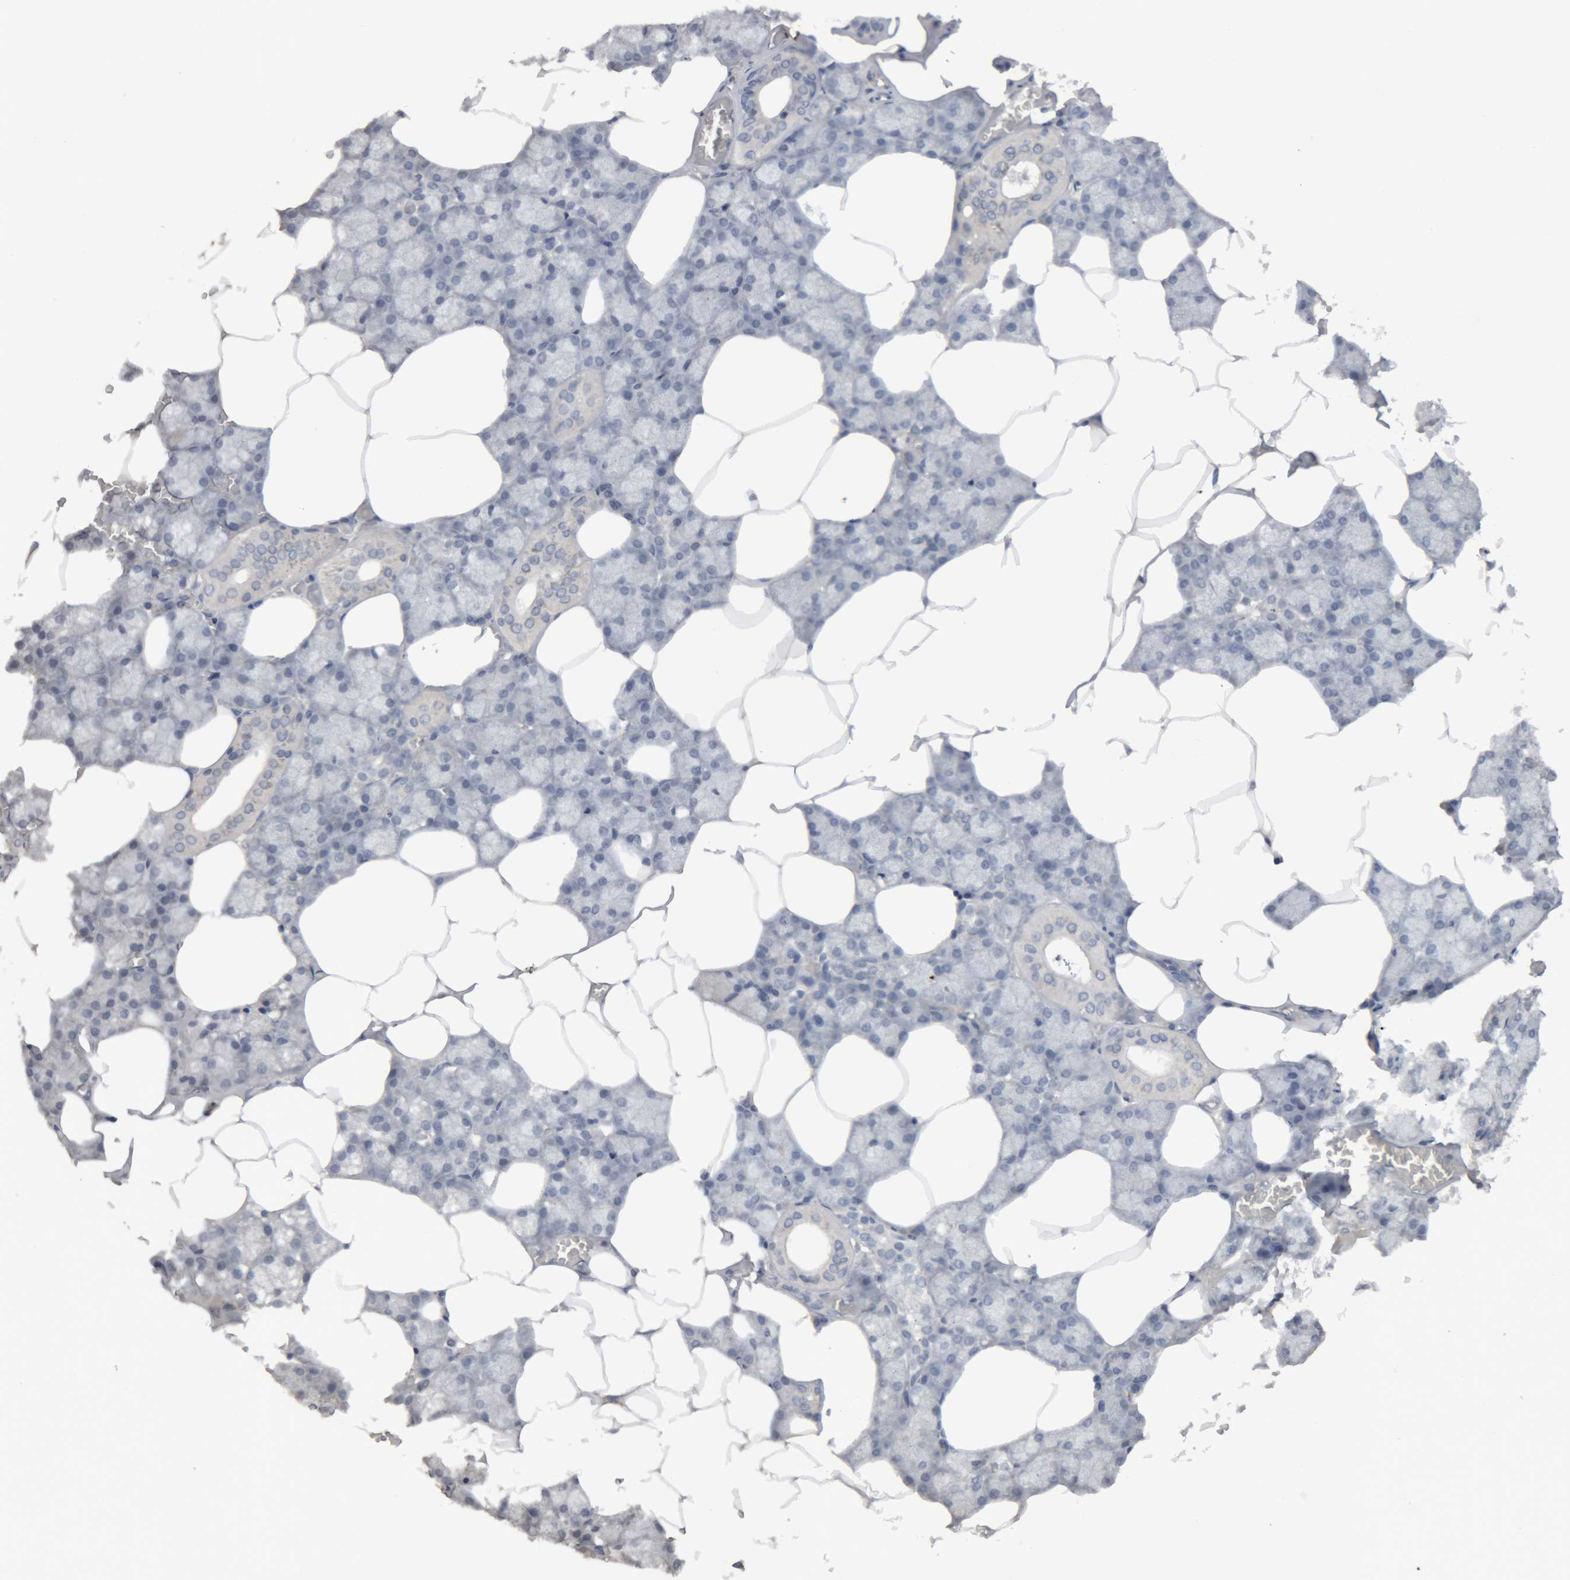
{"staining": {"intensity": "negative", "quantity": "none", "location": "none"}, "tissue": "salivary gland", "cell_type": "Glandular cells", "image_type": "normal", "snomed": [{"axis": "morphology", "description": "Normal tissue, NOS"}, {"axis": "topography", "description": "Salivary gland"}], "caption": "DAB immunohistochemical staining of unremarkable human salivary gland displays no significant staining in glandular cells. (DAB immunohistochemistry (IHC), high magnification).", "gene": "TMED7", "patient": {"sex": "male", "age": 62}}